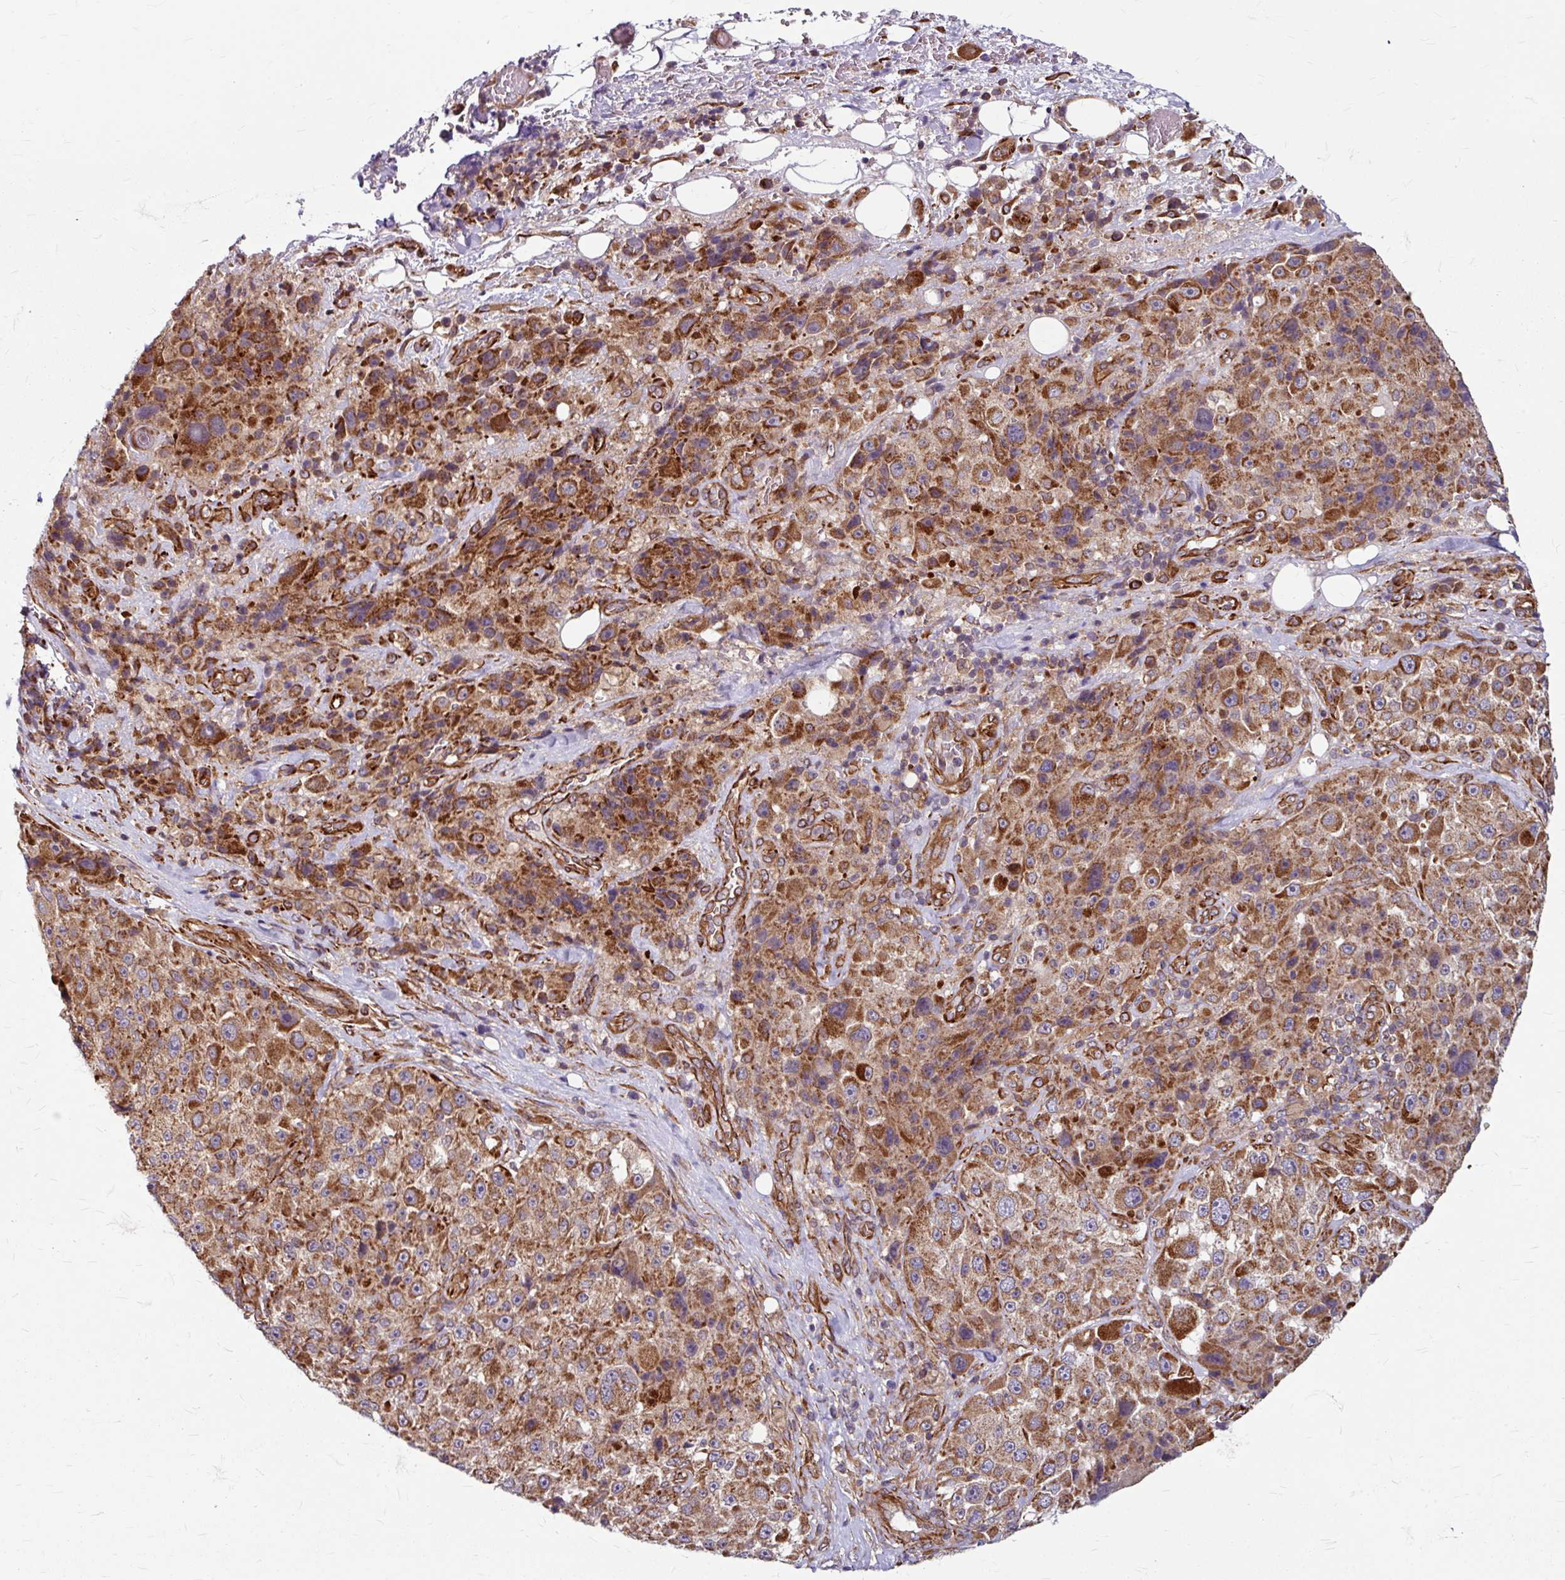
{"staining": {"intensity": "moderate", "quantity": ">75%", "location": "cytoplasmic/membranous"}, "tissue": "melanoma", "cell_type": "Tumor cells", "image_type": "cancer", "snomed": [{"axis": "morphology", "description": "Malignant melanoma, Metastatic site"}, {"axis": "topography", "description": "Lymph node"}], "caption": "Malignant melanoma (metastatic site) stained with a protein marker exhibits moderate staining in tumor cells.", "gene": "DAAM2", "patient": {"sex": "male", "age": 62}}